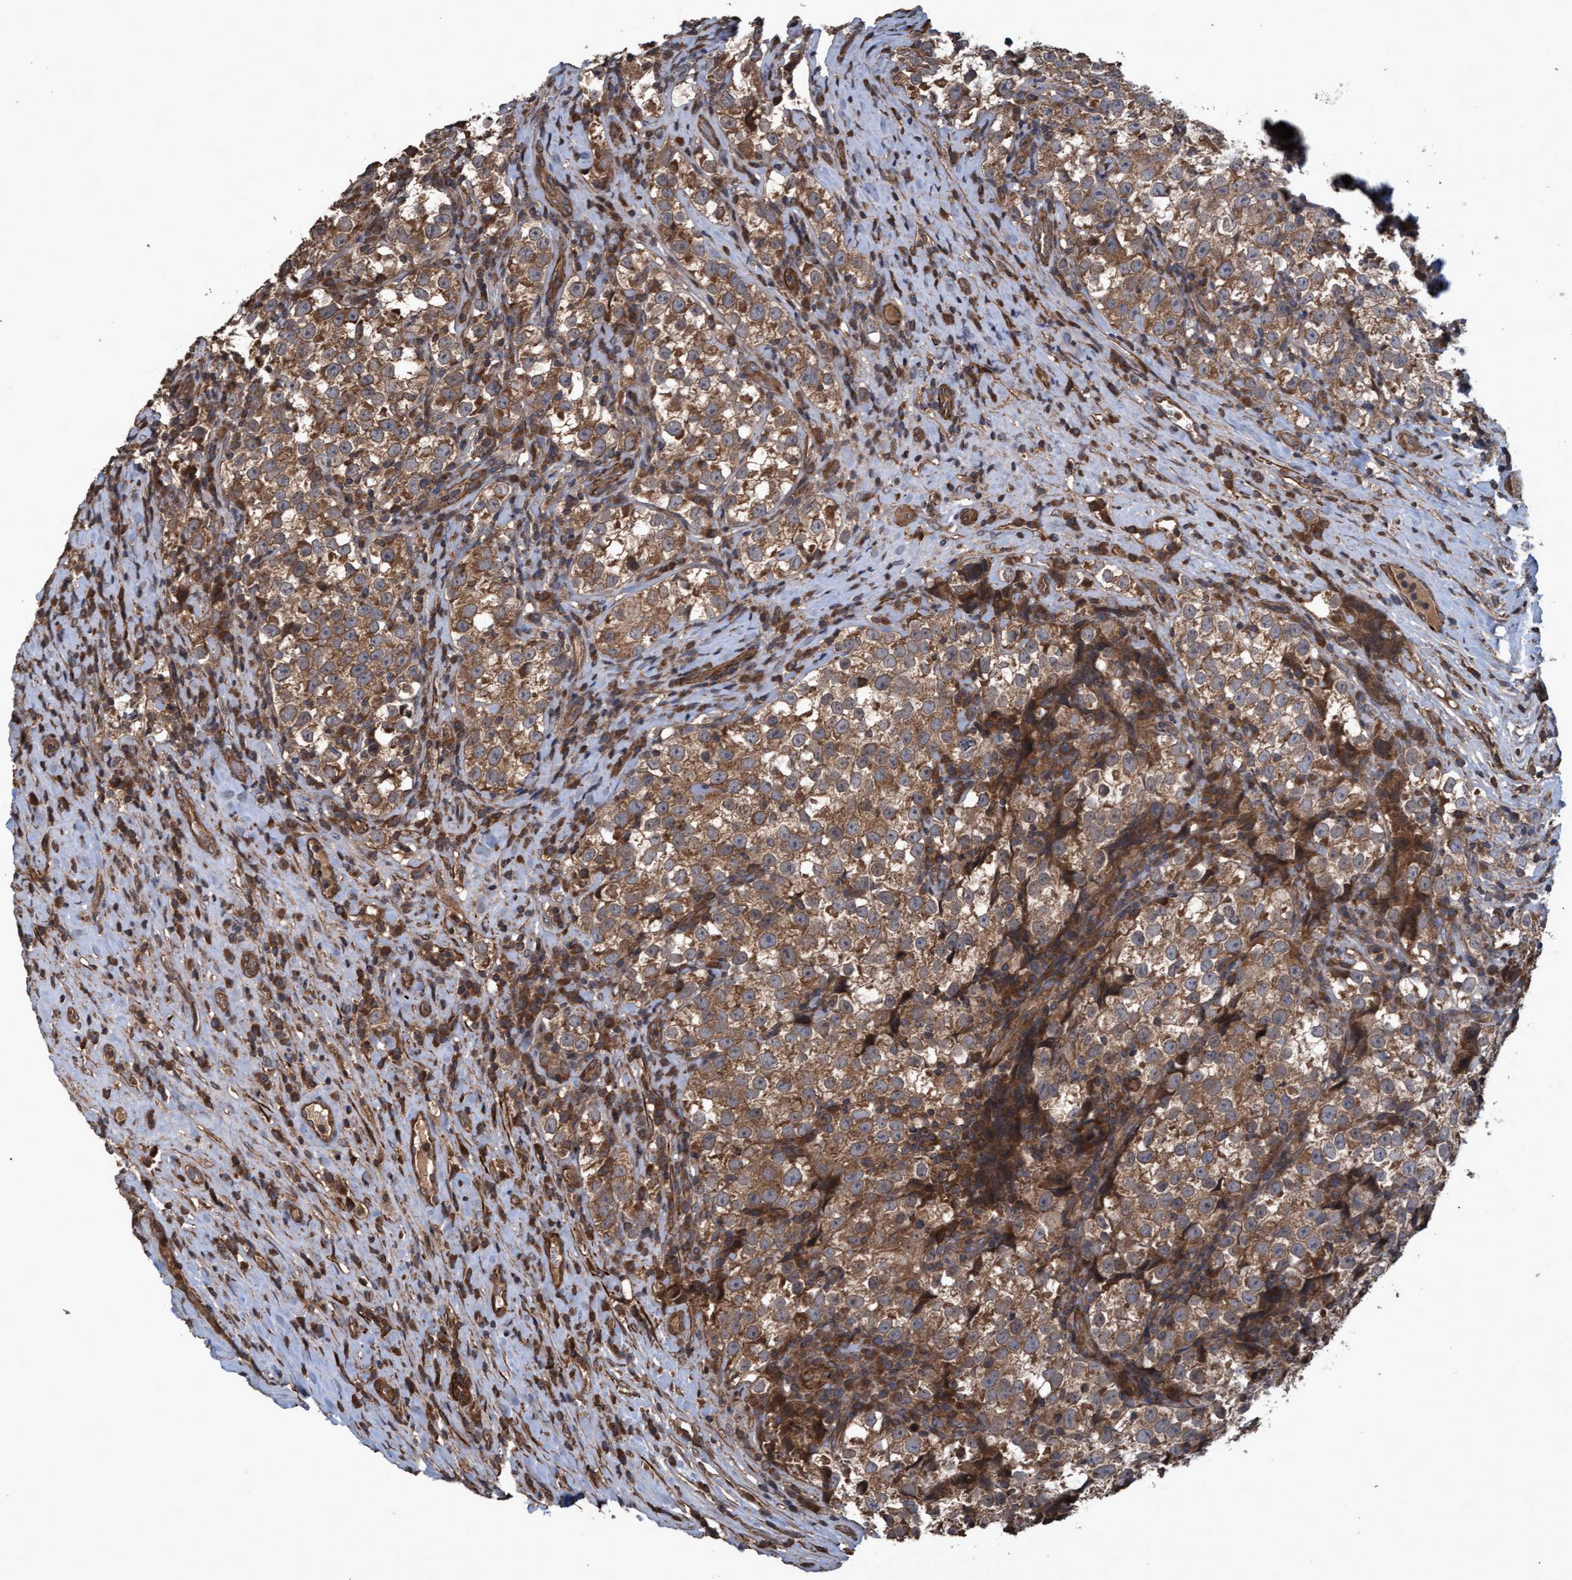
{"staining": {"intensity": "moderate", "quantity": ">75%", "location": "cytoplasmic/membranous"}, "tissue": "testis cancer", "cell_type": "Tumor cells", "image_type": "cancer", "snomed": [{"axis": "morphology", "description": "Normal tissue, NOS"}, {"axis": "morphology", "description": "Seminoma, NOS"}, {"axis": "topography", "description": "Testis"}], "caption": "This is a micrograph of immunohistochemistry (IHC) staining of seminoma (testis), which shows moderate staining in the cytoplasmic/membranous of tumor cells.", "gene": "GGT6", "patient": {"sex": "male", "age": 43}}